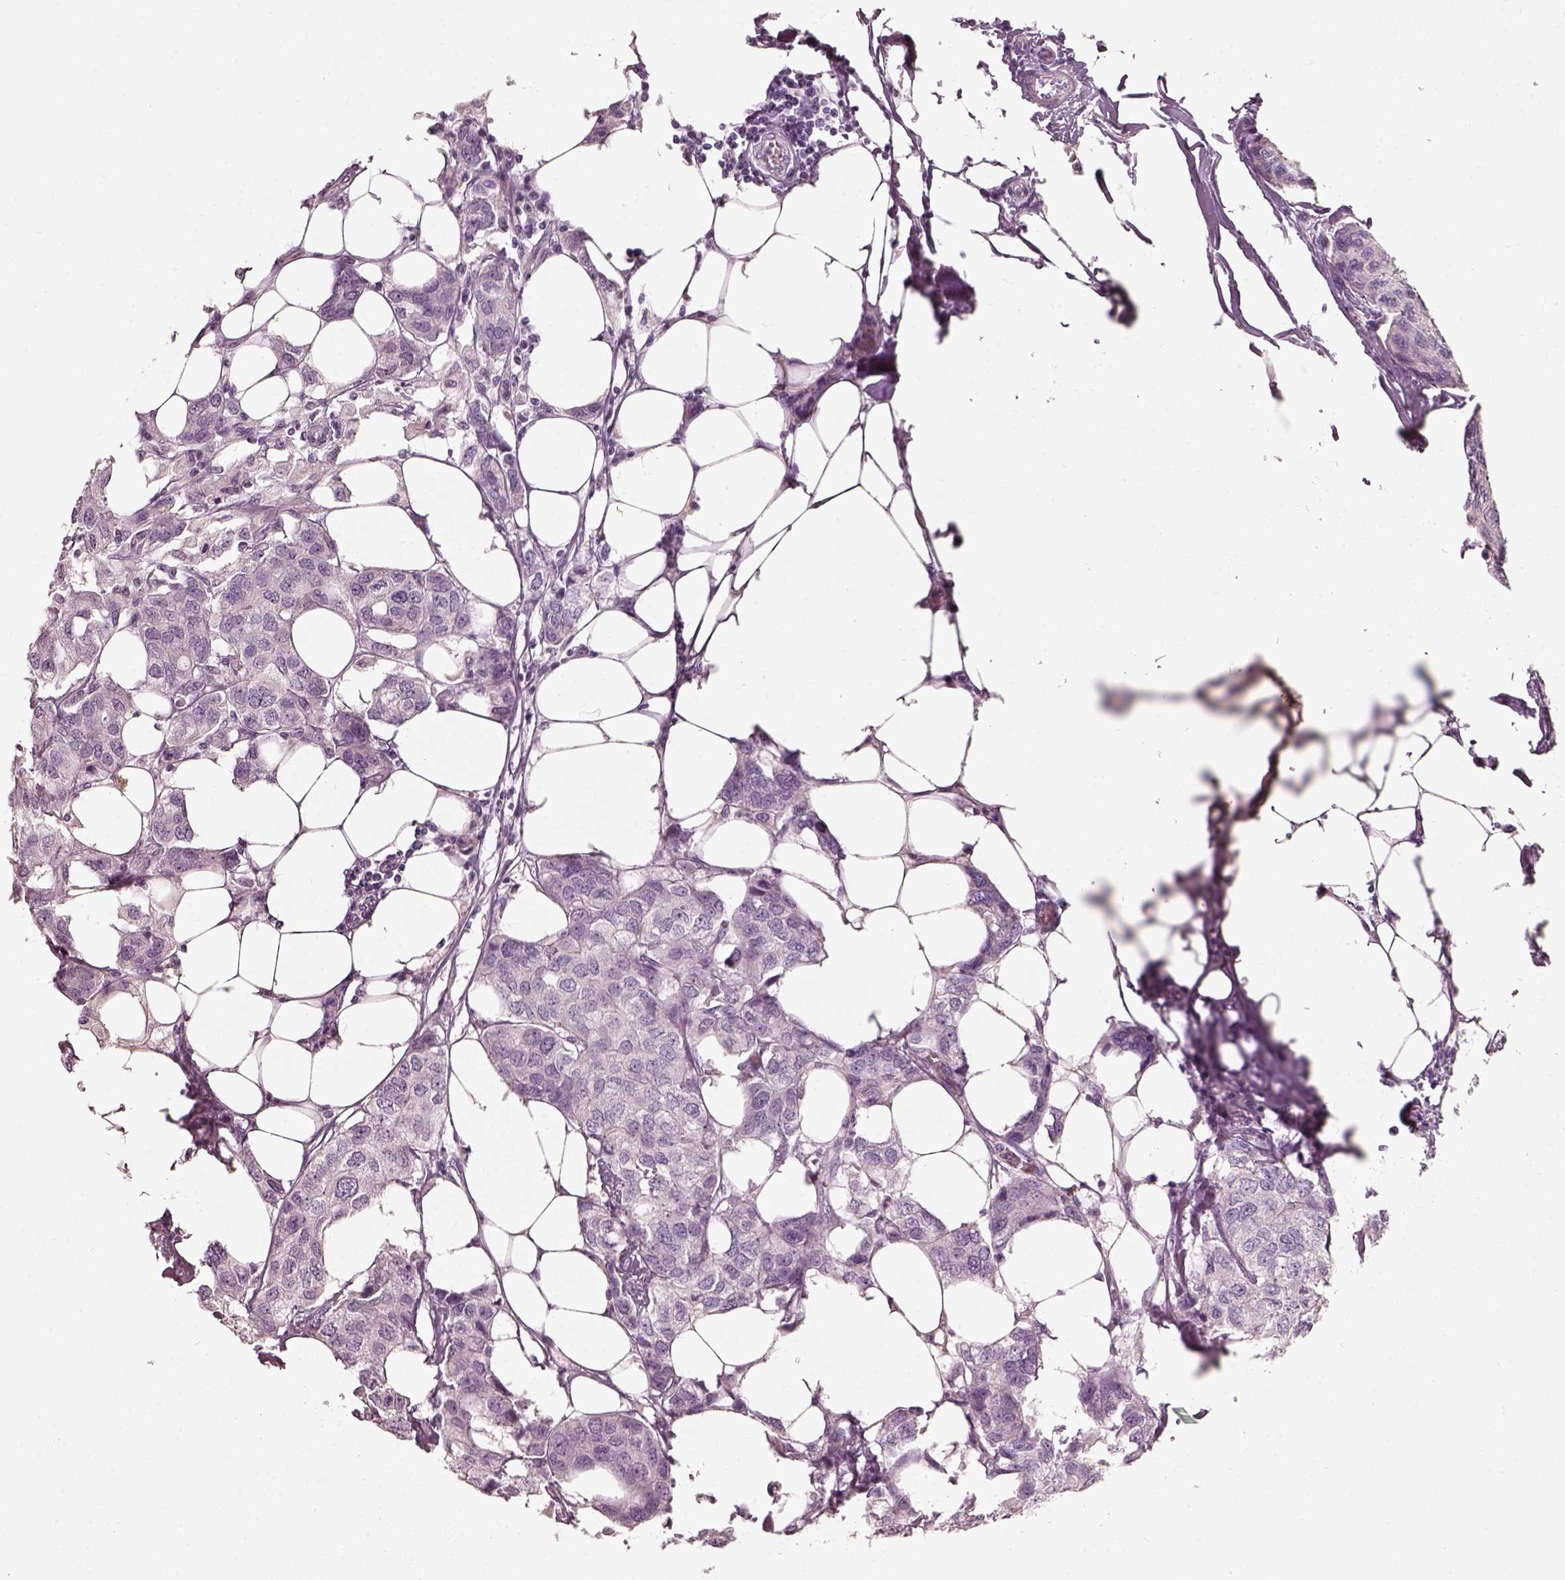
{"staining": {"intensity": "negative", "quantity": "none", "location": "none"}, "tissue": "breast cancer", "cell_type": "Tumor cells", "image_type": "cancer", "snomed": [{"axis": "morphology", "description": "Duct carcinoma"}, {"axis": "topography", "description": "Breast"}], "caption": "IHC micrograph of neoplastic tissue: invasive ductal carcinoma (breast) stained with DAB (3,3'-diaminobenzidine) exhibits no significant protein staining in tumor cells.", "gene": "PNOC", "patient": {"sex": "female", "age": 80}}